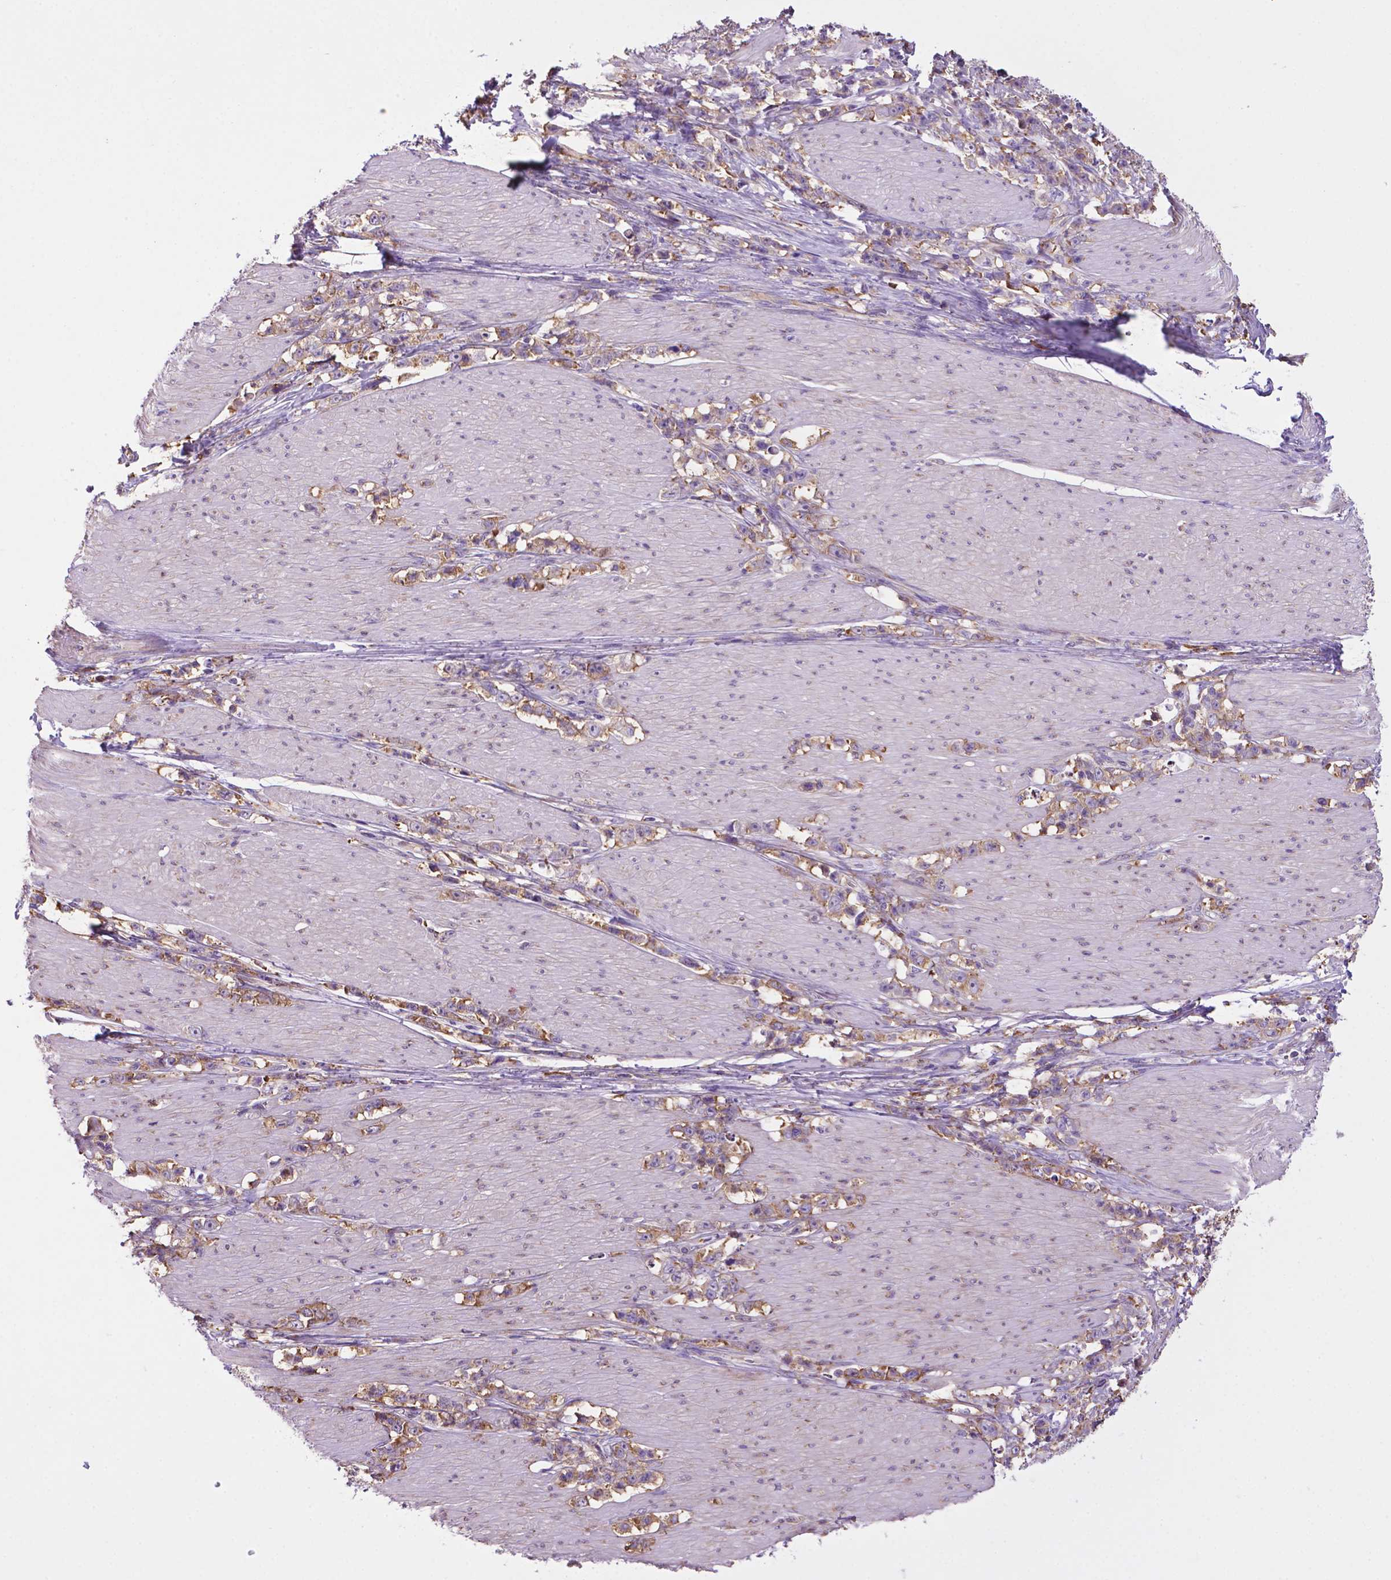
{"staining": {"intensity": "weak", "quantity": ">75%", "location": "cytoplasmic/membranous"}, "tissue": "stomach cancer", "cell_type": "Tumor cells", "image_type": "cancer", "snomed": [{"axis": "morphology", "description": "Adenocarcinoma, NOS"}, {"axis": "topography", "description": "Stomach, lower"}], "caption": "An image showing weak cytoplasmic/membranous positivity in about >75% of tumor cells in adenocarcinoma (stomach), as visualized by brown immunohistochemical staining.", "gene": "RPL29", "patient": {"sex": "male", "age": 88}}